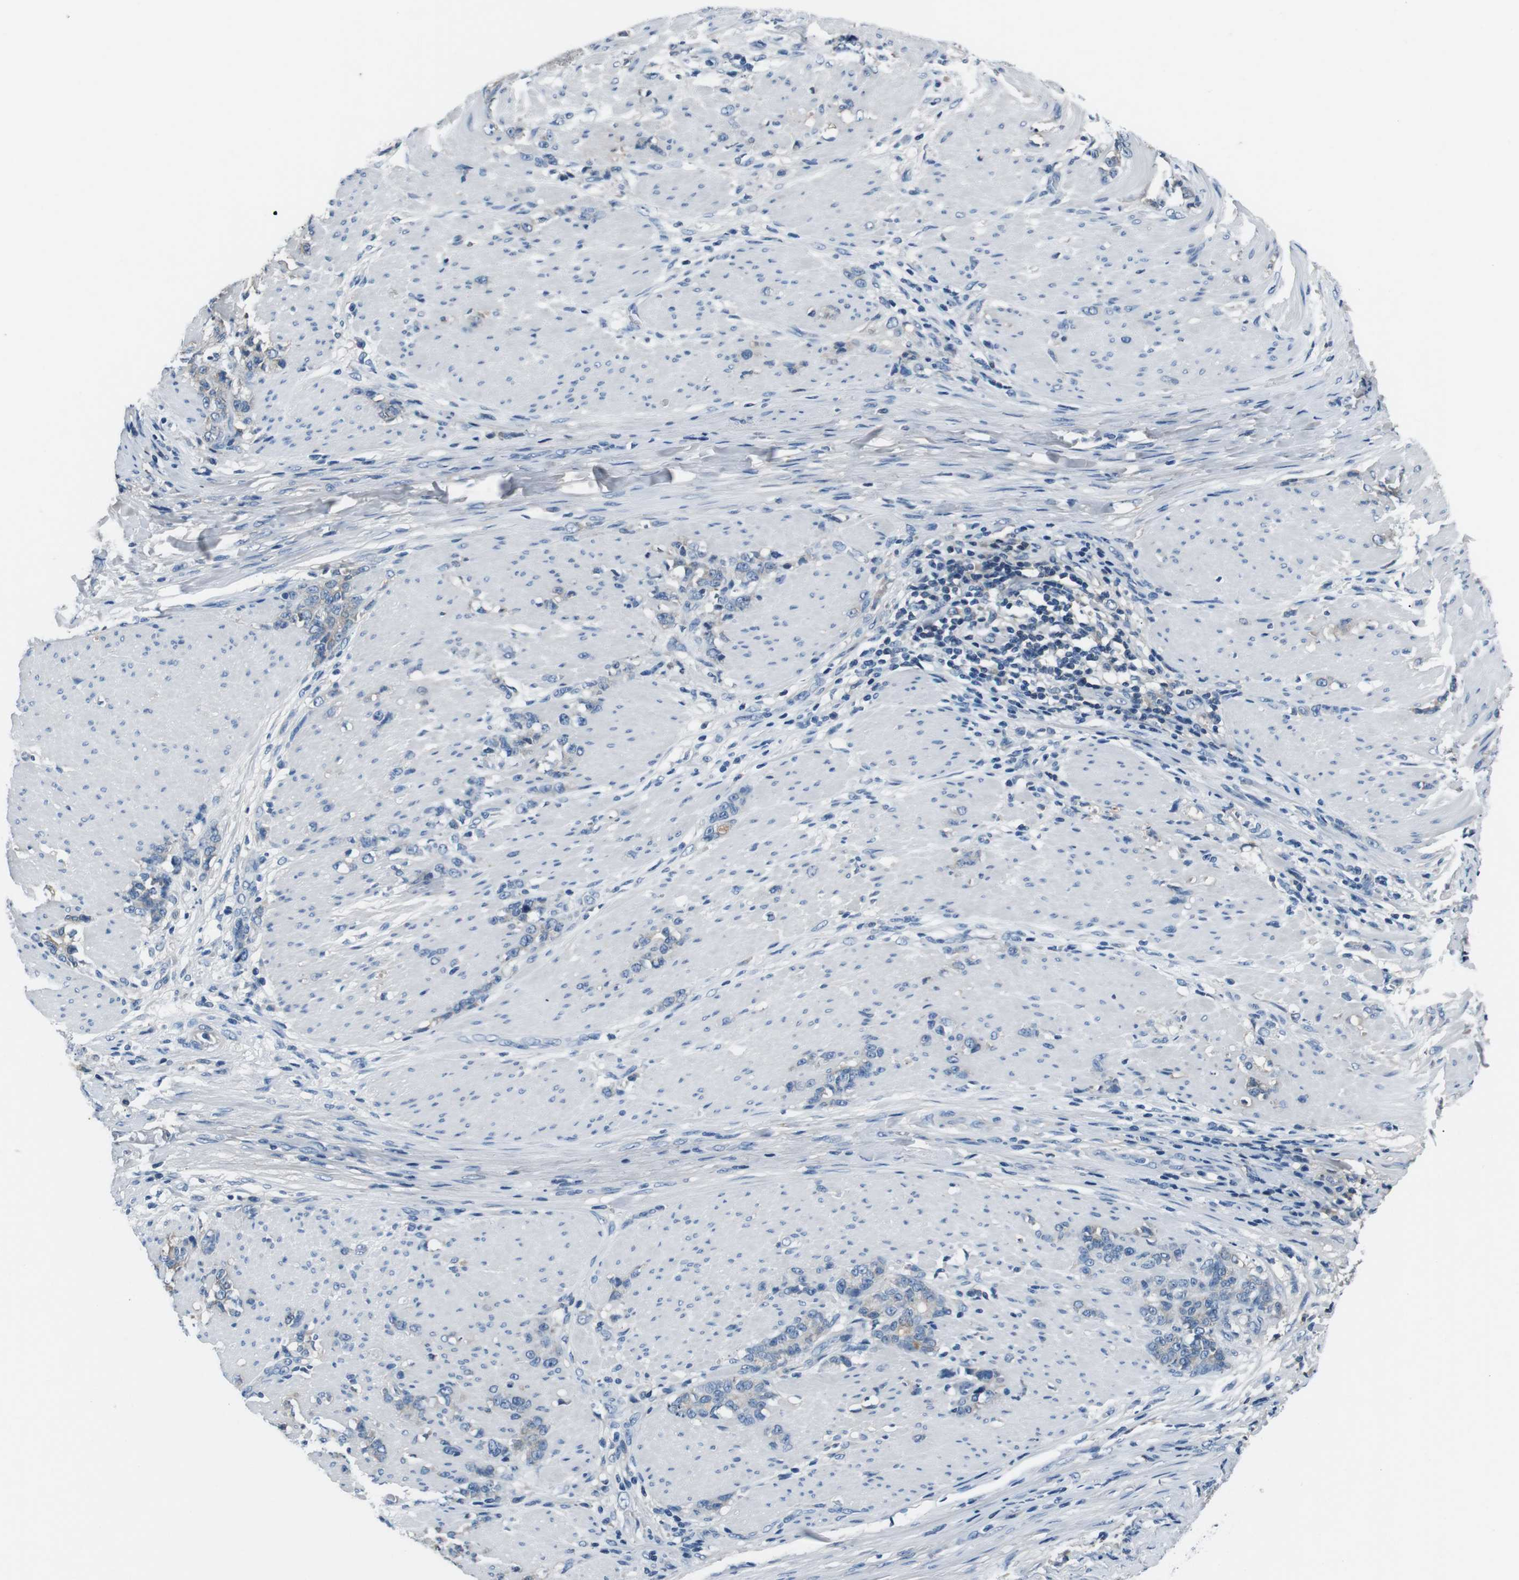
{"staining": {"intensity": "negative", "quantity": "none", "location": "none"}, "tissue": "stomach cancer", "cell_type": "Tumor cells", "image_type": "cancer", "snomed": [{"axis": "morphology", "description": "Adenocarcinoma, NOS"}, {"axis": "topography", "description": "Stomach, lower"}], "caption": "There is no significant positivity in tumor cells of stomach adenocarcinoma. (Stains: DAB immunohistochemistry (IHC) with hematoxylin counter stain, Microscopy: brightfield microscopy at high magnification).", "gene": "LEP", "patient": {"sex": "male", "age": 88}}